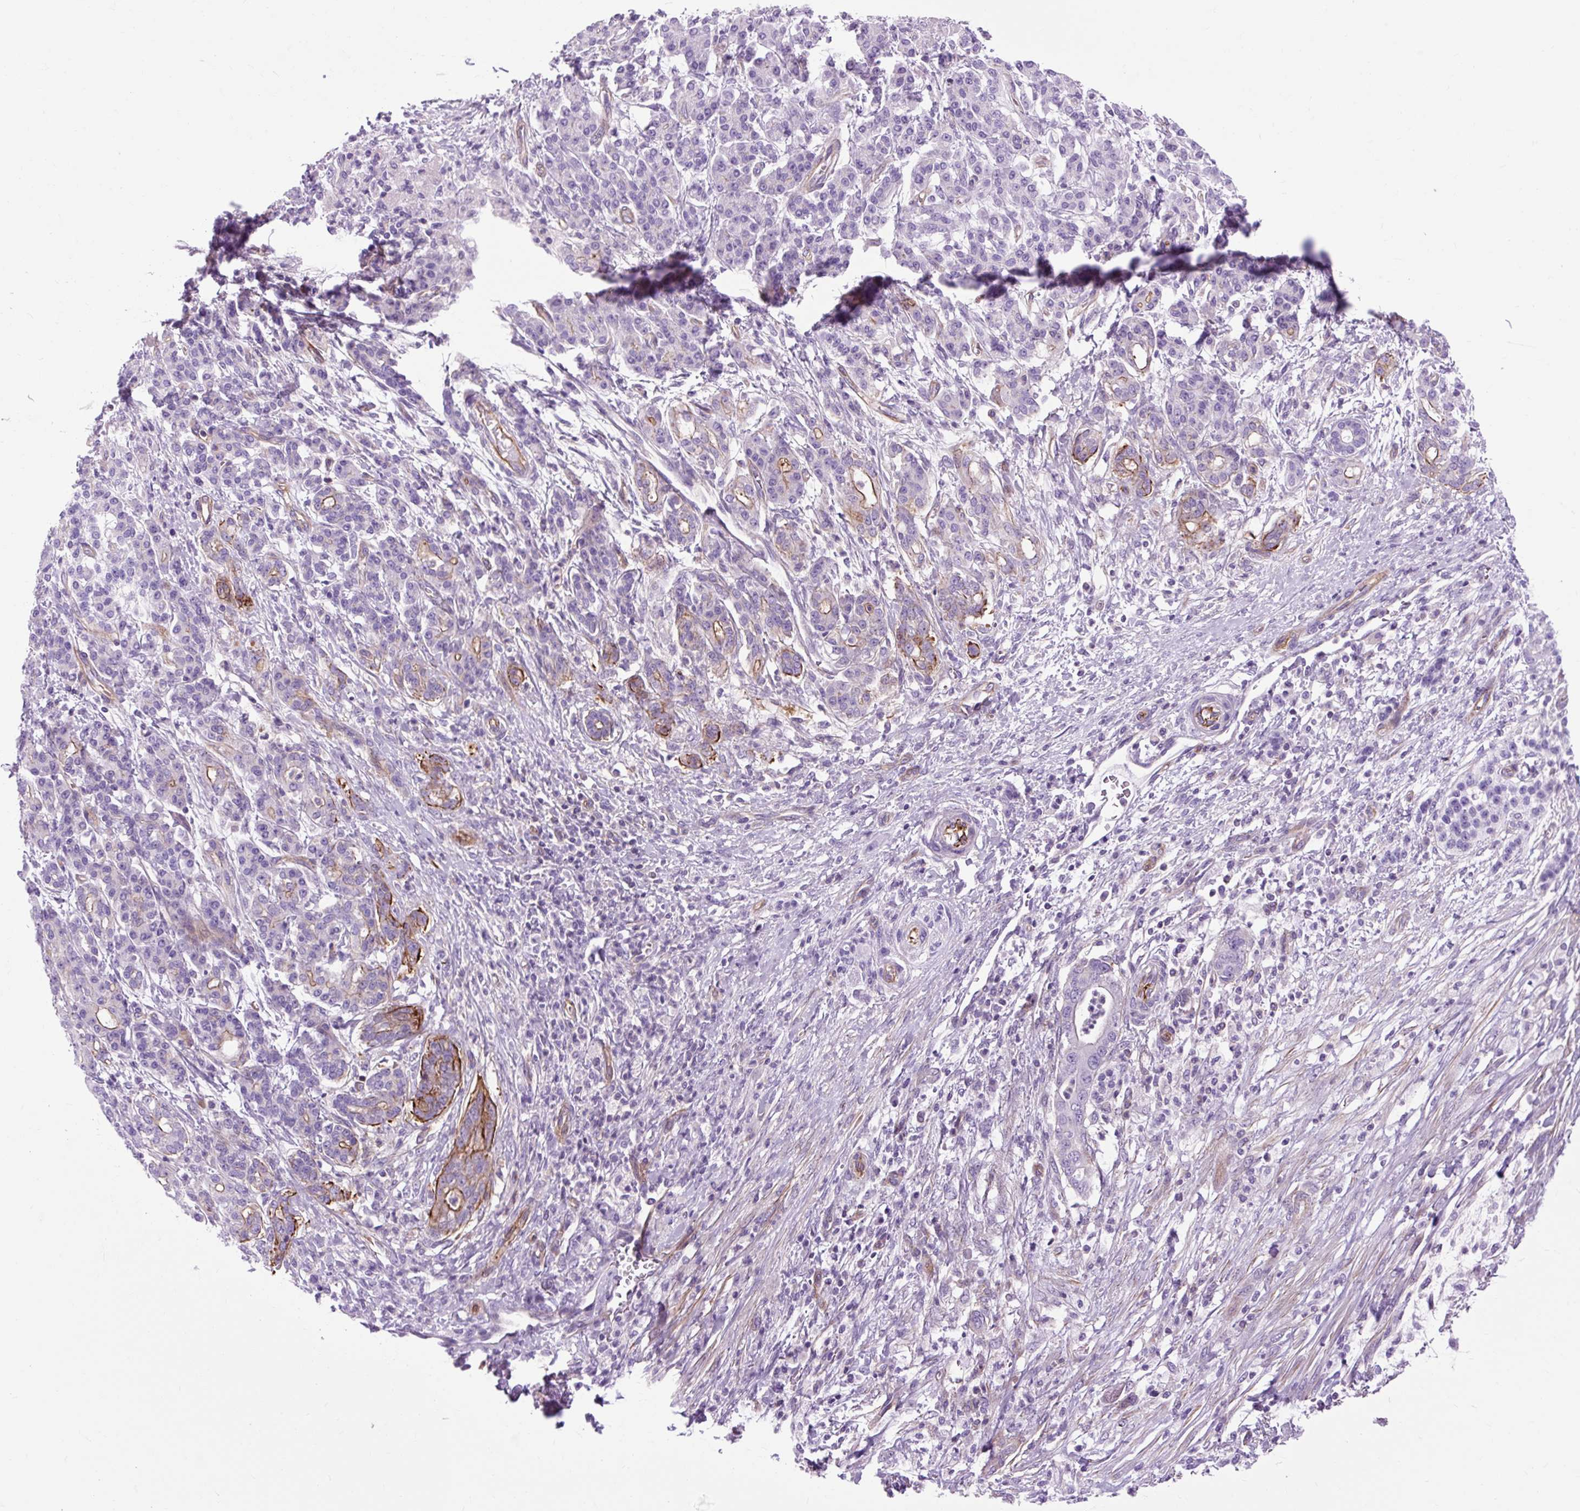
{"staining": {"intensity": "negative", "quantity": "none", "location": "none"}, "tissue": "pancreatic cancer", "cell_type": "Tumor cells", "image_type": "cancer", "snomed": [{"axis": "morphology", "description": "Adenocarcinoma, NOS"}, {"axis": "topography", "description": "Pancreas"}], "caption": "An IHC histopathology image of pancreatic cancer is shown. There is no staining in tumor cells of pancreatic cancer. Nuclei are stained in blue.", "gene": "OOEP", "patient": {"sex": "male", "age": 68}}